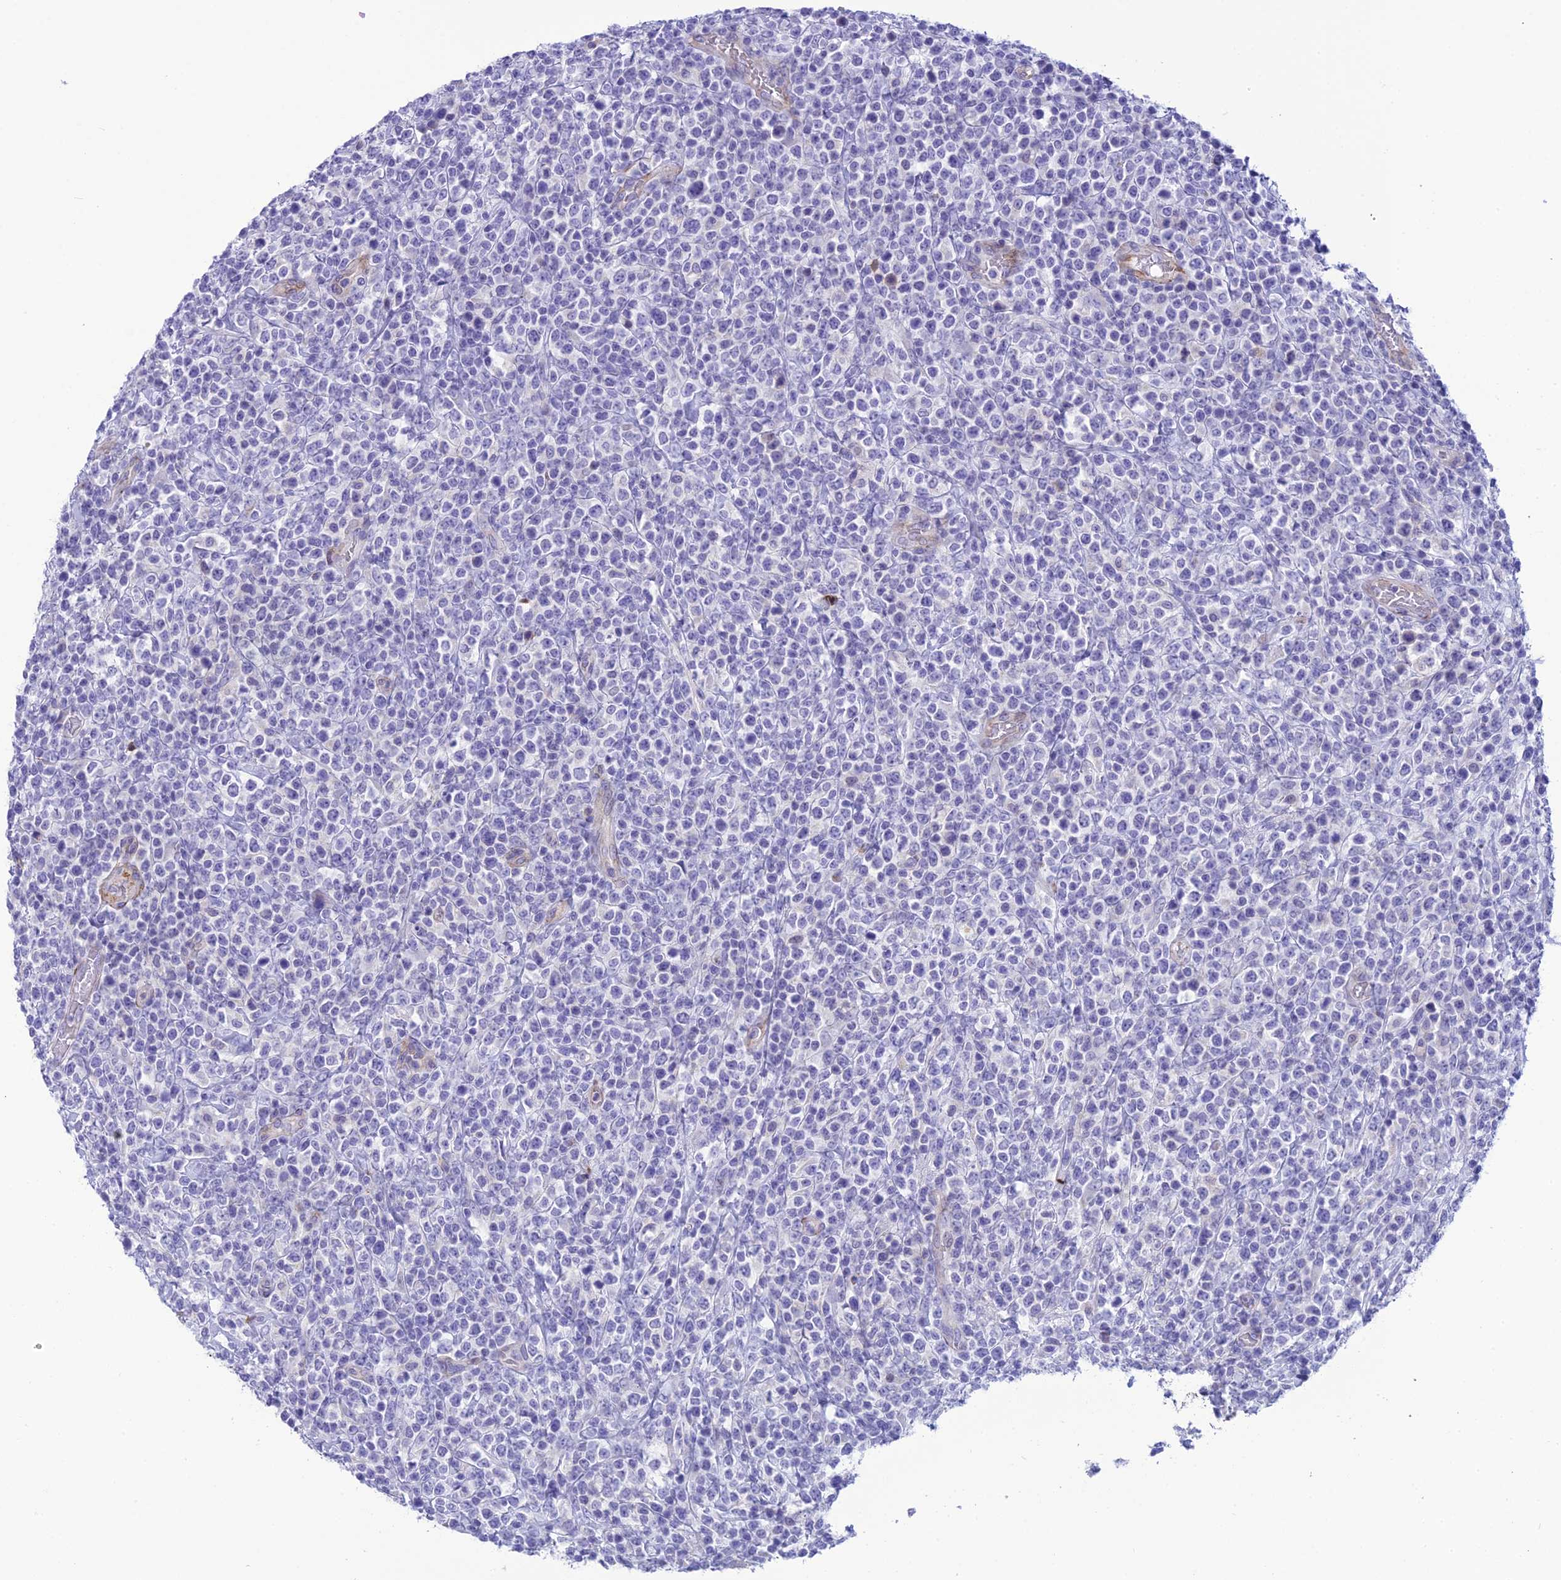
{"staining": {"intensity": "negative", "quantity": "none", "location": "none"}, "tissue": "lymphoma", "cell_type": "Tumor cells", "image_type": "cancer", "snomed": [{"axis": "morphology", "description": "Malignant lymphoma, non-Hodgkin's type, High grade"}, {"axis": "topography", "description": "Colon"}], "caption": "Tumor cells are negative for brown protein staining in malignant lymphoma, non-Hodgkin's type (high-grade).", "gene": "POMGNT1", "patient": {"sex": "female", "age": 53}}